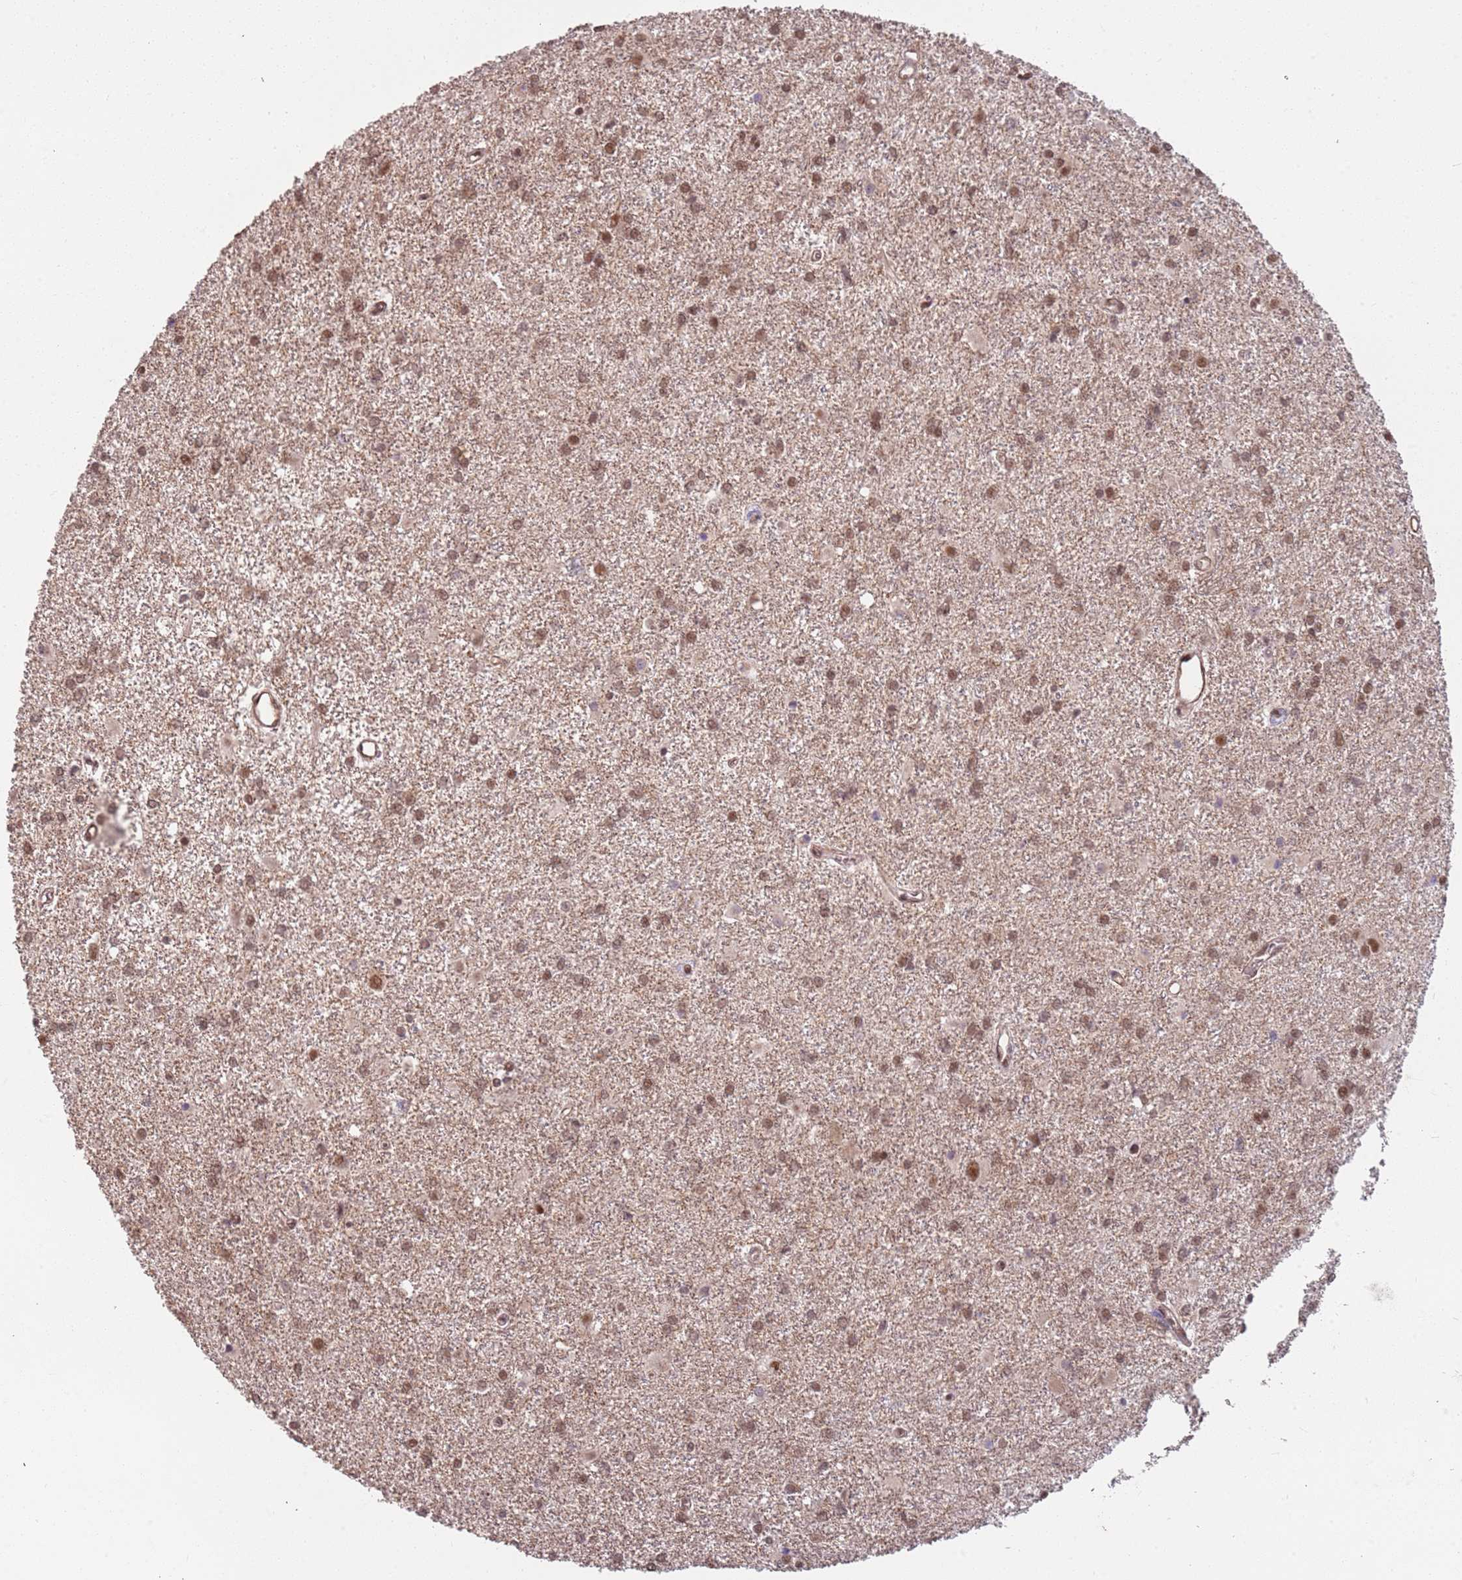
{"staining": {"intensity": "moderate", "quantity": ">75%", "location": "nuclear"}, "tissue": "glioma", "cell_type": "Tumor cells", "image_type": "cancer", "snomed": [{"axis": "morphology", "description": "Glioma, malignant, High grade"}, {"axis": "topography", "description": "Brain"}], "caption": "The histopathology image reveals immunohistochemical staining of malignant glioma (high-grade). There is moderate nuclear expression is identified in approximately >75% of tumor cells.", "gene": "POLR3H", "patient": {"sex": "female", "age": 50}}